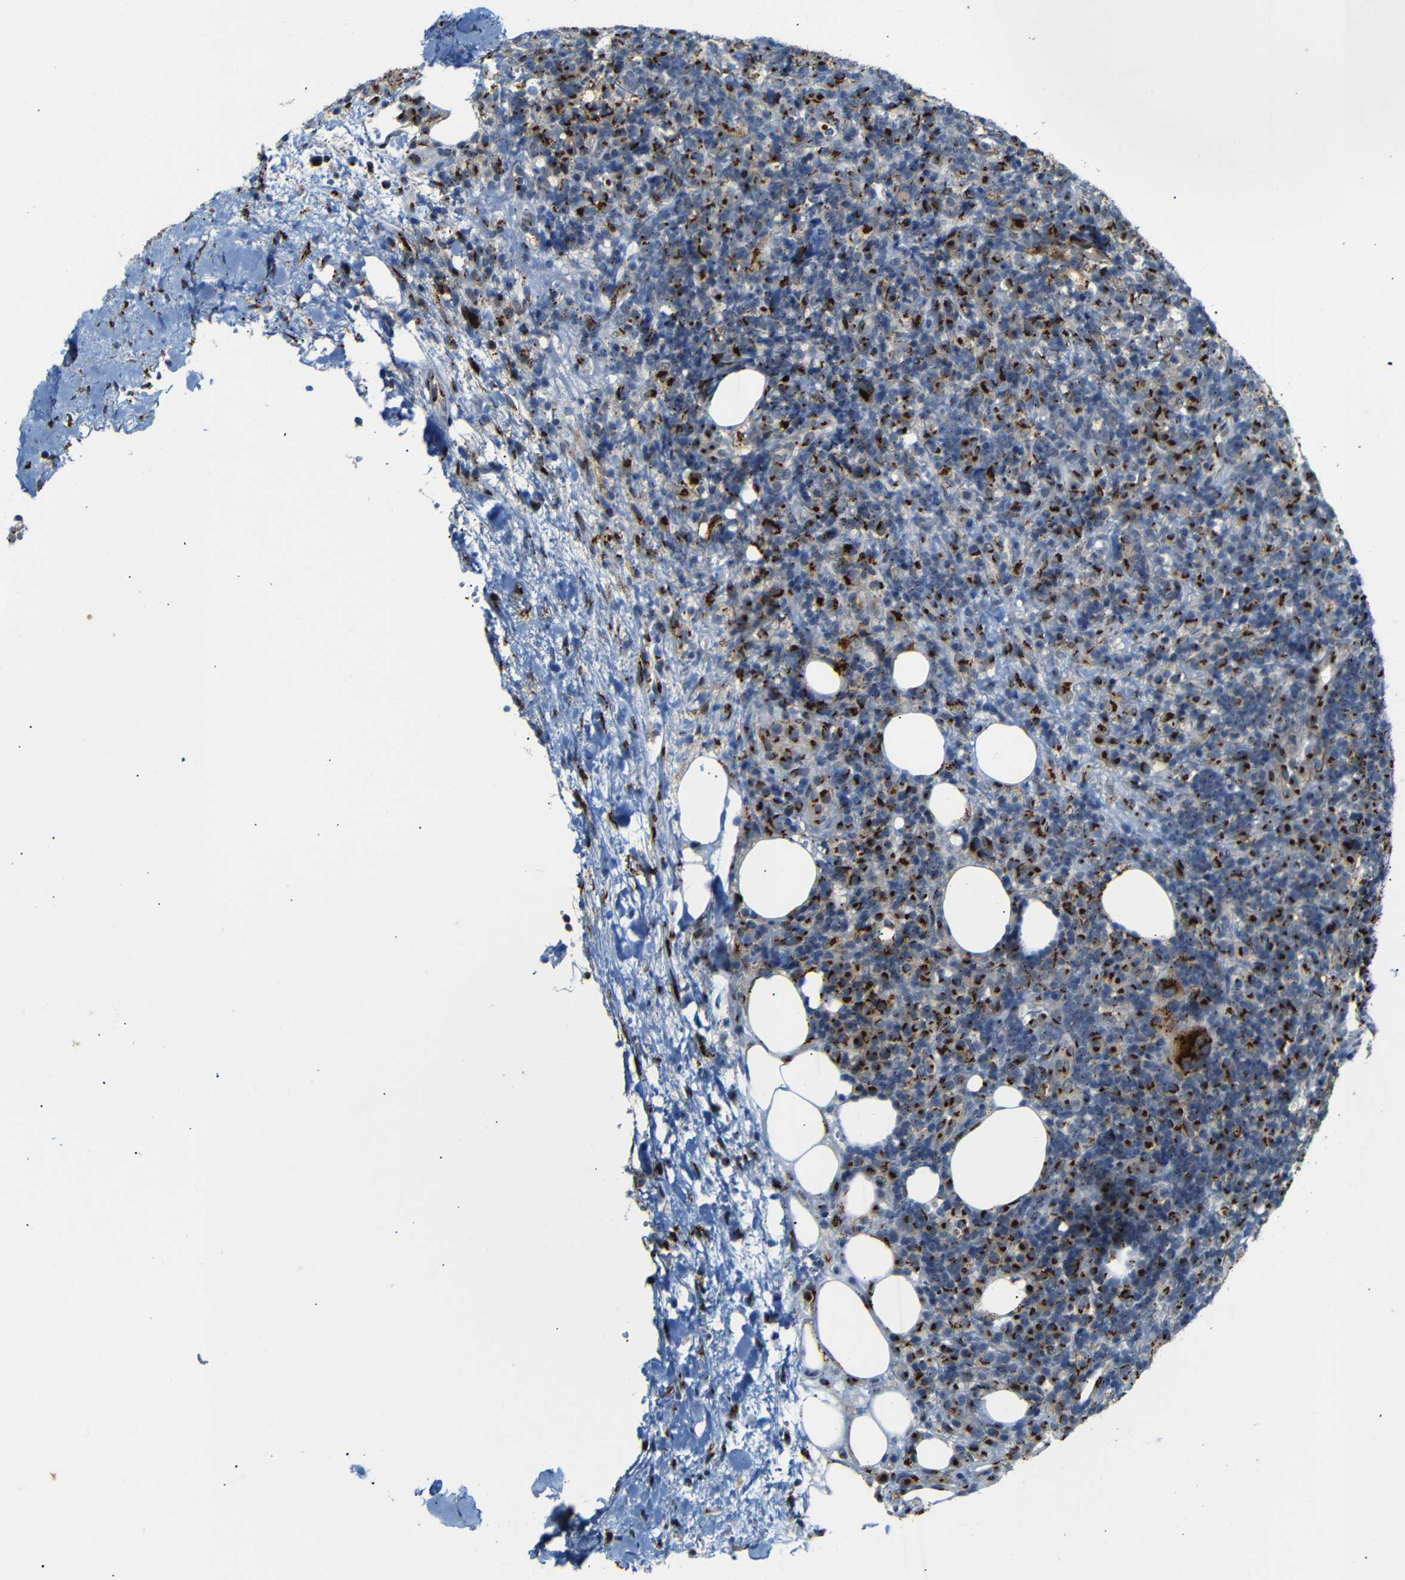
{"staining": {"intensity": "strong", "quantity": ">75%", "location": "cytoplasmic/membranous"}, "tissue": "lymphoma", "cell_type": "Tumor cells", "image_type": "cancer", "snomed": [{"axis": "morphology", "description": "Malignant lymphoma, non-Hodgkin's type, High grade"}, {"axis": "topography", "description": "Lymph node"}], "caption": "The micrograph exhibits staining of lymphoma, revealing strong cytoplasmic/membranous protein staining (brown color) within tumor cells.", "gene": "TGOLN2", "patient": {"sex": "female", "age": 76}}